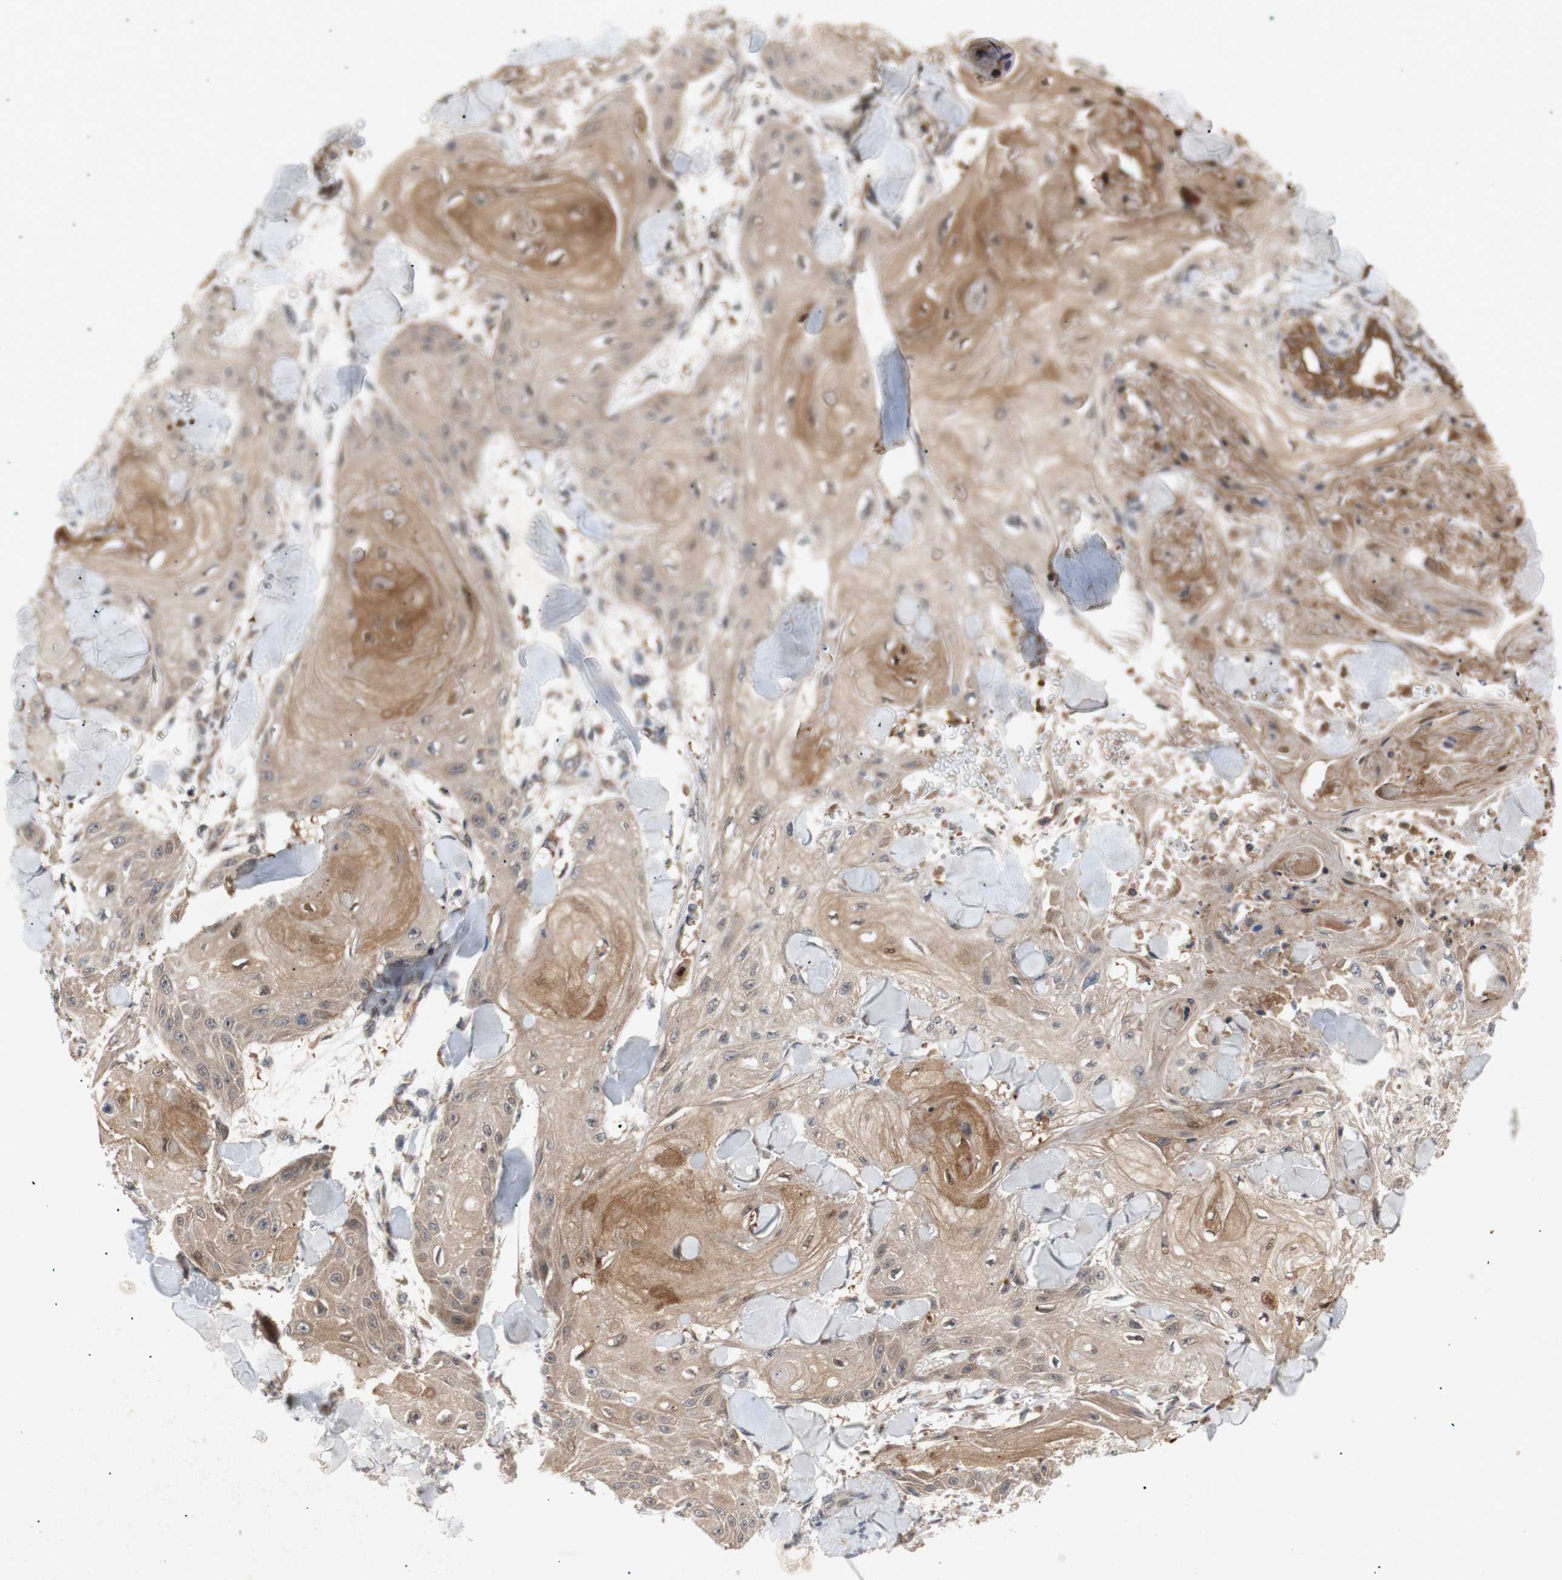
{"staining": {"intensity": "moderate", "quantity": ">75%", "location": "cytoplasmic/membranous"}, "tissue": "skin cancer", "cell_type": "Tumor cells", "image_type": "cancer", "snomed": [{"axis": "morphology", "description": "Squamous cell carcinoma, NOS"}, {"axis": "topography", "description": "Skin"}], "caption": "Skin cancer was stained to show a protein in brown. There is medium levels of moderate cytoplasmic/membranous expression in about >75% of tumor cells.", "gene": "PKN1", "patient": {"sex": "male", "age": 74}}